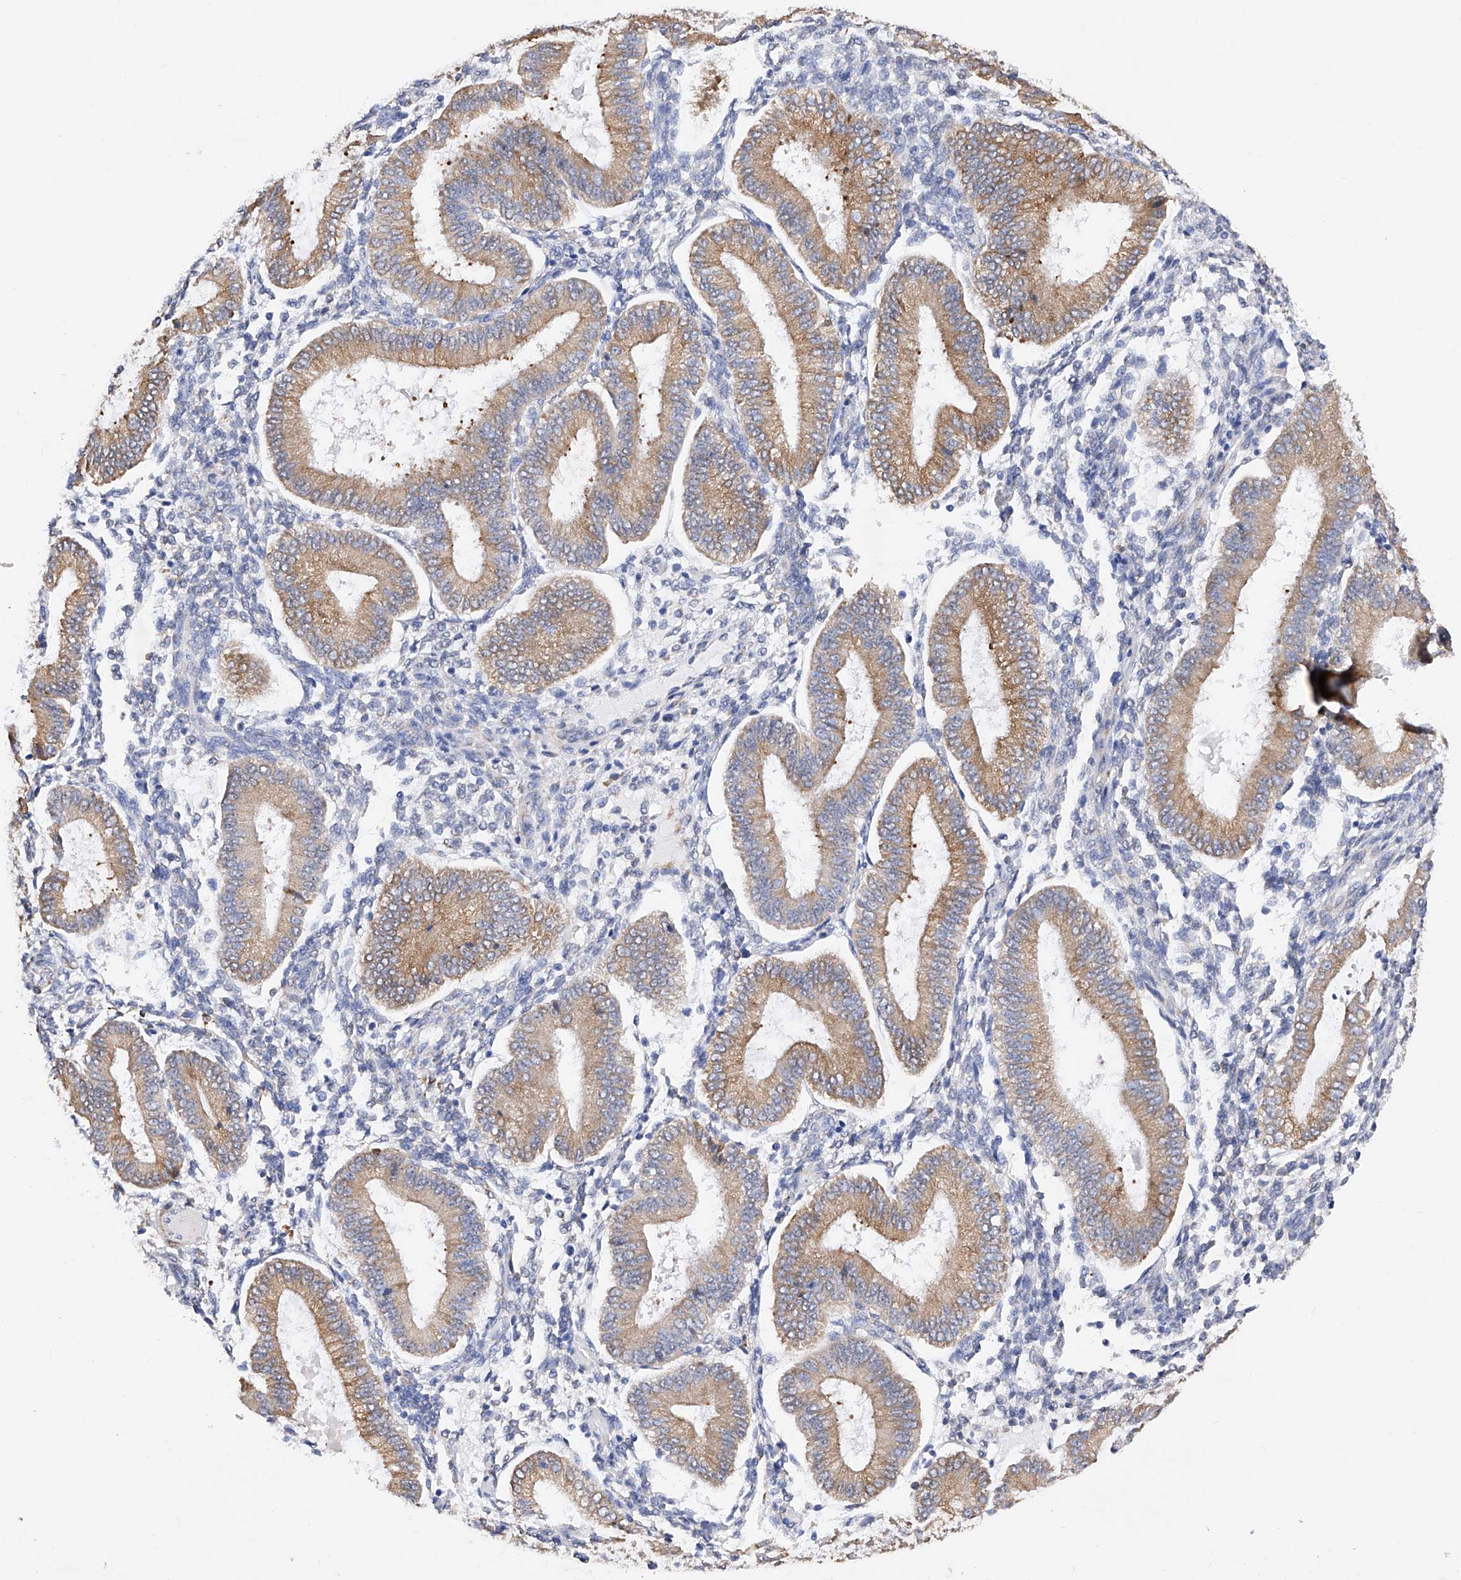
{"staining": {"intensity": "negative", "quantity": "none", "location": "none"}, "tissue": "endometrium", "cell_type": "Cells in endometrial stroma", "image_type": "normal", "snomed": [{"axis": "morphology", "description": "Normal tissue, NOS"}, {"axis": "topography", "description": "Endometrium"}], "caption": "This is a histopathology image of IHC staining of normal endometrium, which shows no expression in cells in endometrial stroma. (DAB immunohistochemistry visualized using brightfield microscopy, high magnification).", "gene": "PDIA5", "patient": {"sex": "female", "age": 39}}